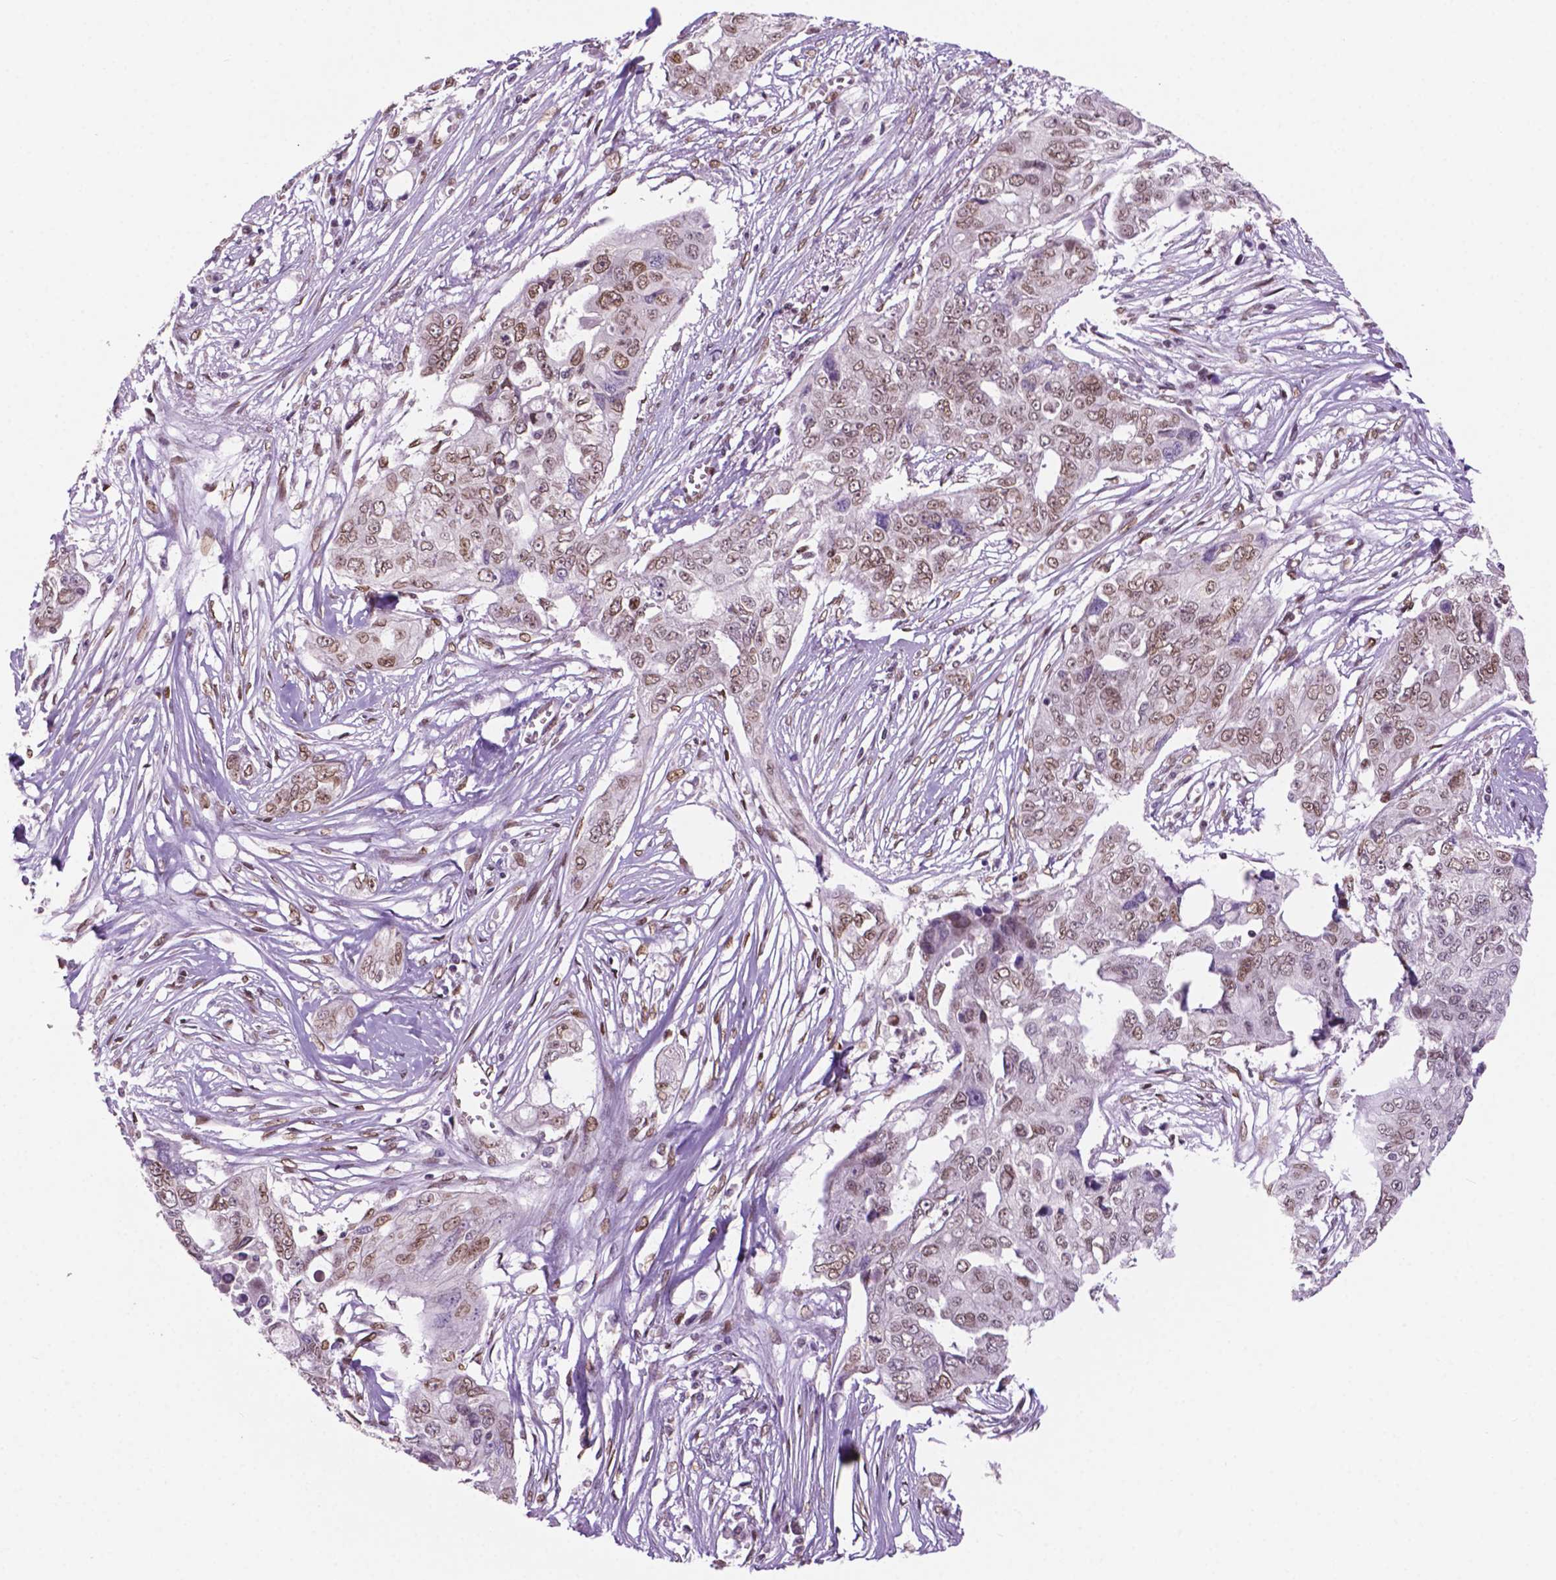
{"staining": {"intensity": "weak", "quantity": "<25%", "location": "nuclear"}, "tissue": "ovarian cancer", "cell_type": "Tumor cells", "image_type": "cancer", "snomed": [{"axis": "morphology", "description": "Carcinoma, endometroid"}, {"axis": "topography", "description": "Ovary"}], "caption": "A high-resolution photomicrograph shows immunohistochemistry (IHC) staining of ovarian cancer, which displays no significant positivity in tumor cells.", "gene": "MLH1", "patient": {"sex": "female", "age": 70}}